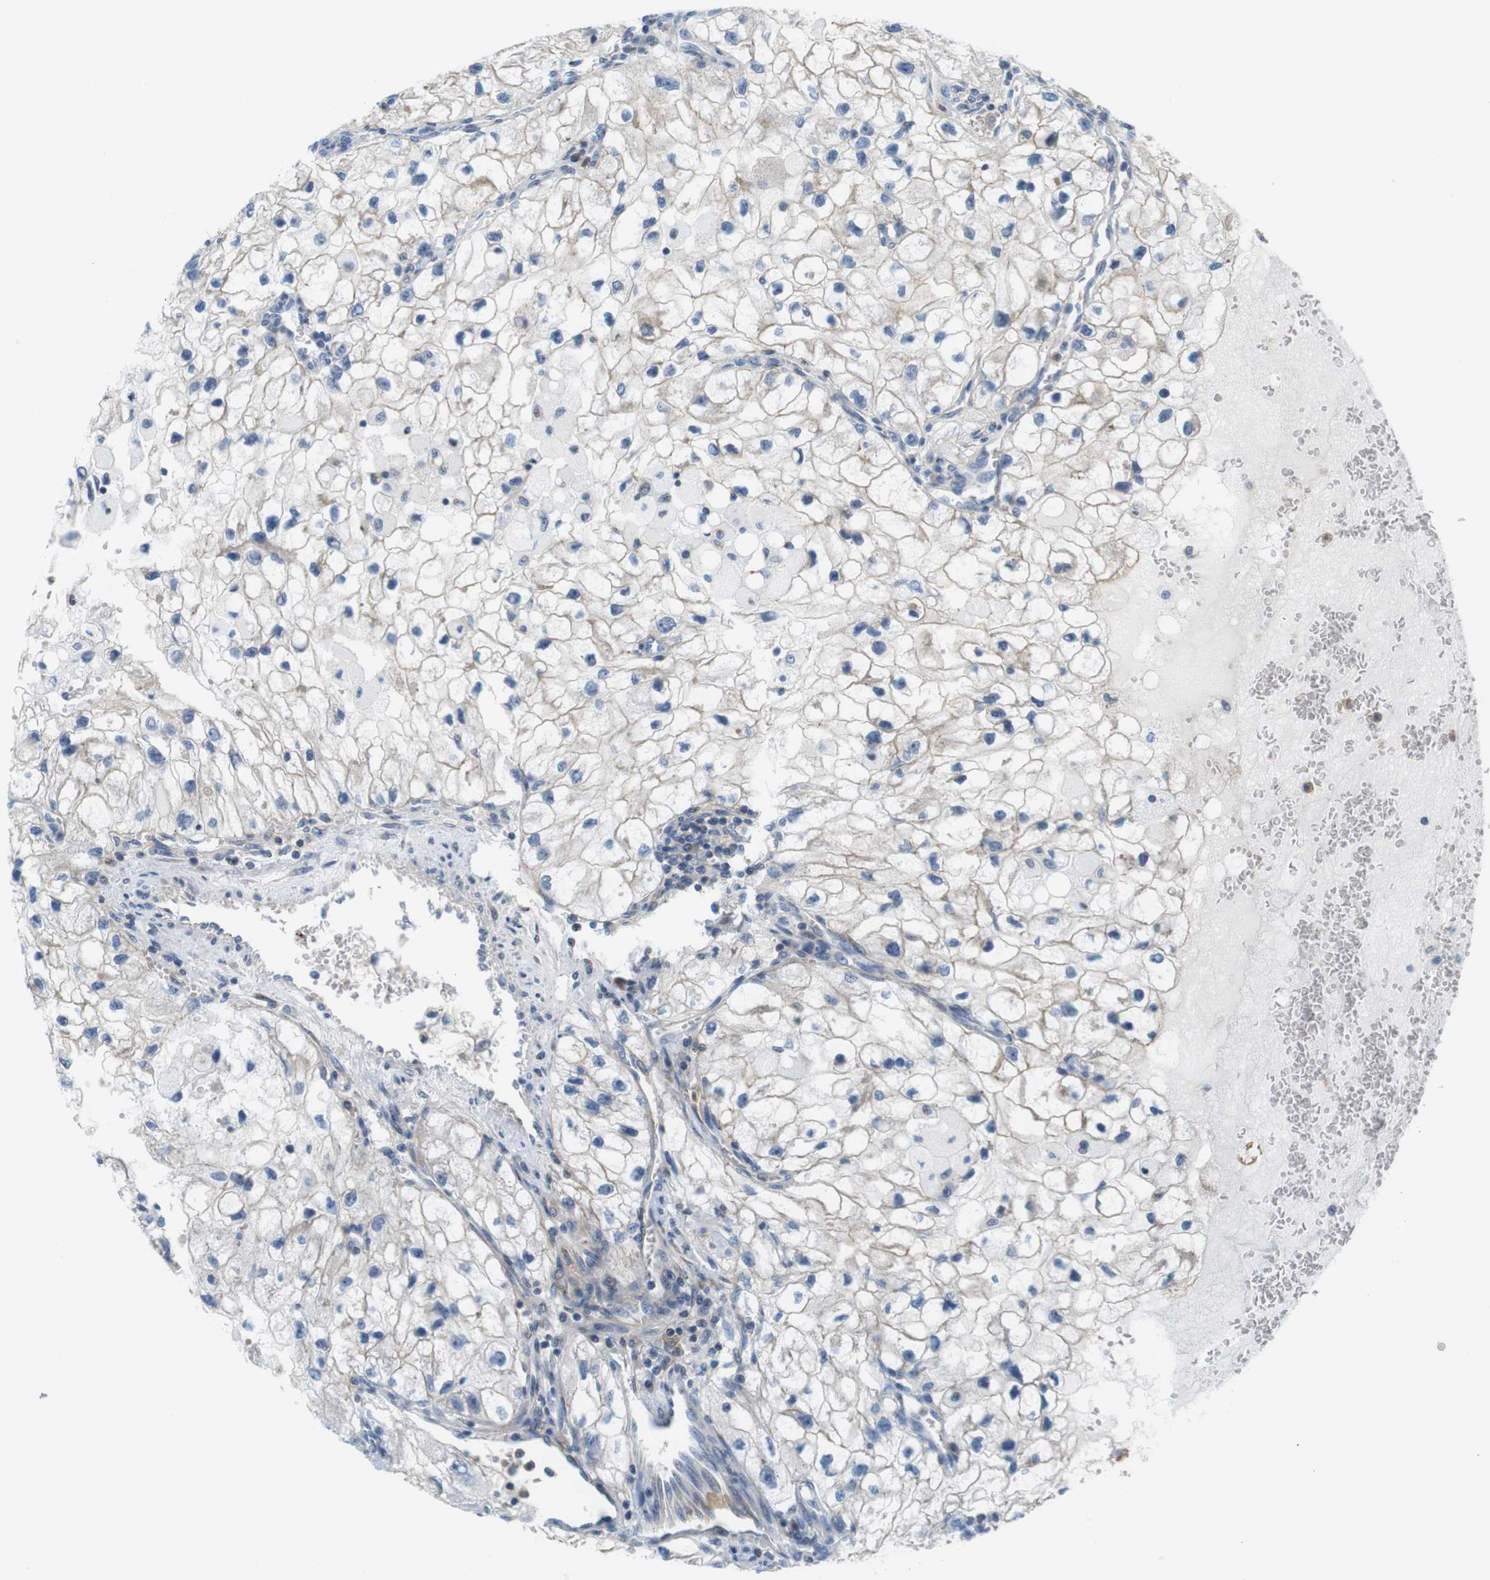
{"staining": {"intensity": "negative", "quantity": "none", "location": "none"}, "tissue": "renal cancer", "cell_type": "Tumor cells", "image_type": "cancer", "snomed": [{"axis": "morphology", "description": "Adenocarcinoma, NOS"}, {"axis": "topography", "description": "Kidney"}], "caption": "Photomicrograph shows no protein expression in tumor cells of renal cancer tissue.", "gene": "ZDHHC3", "patient": {"sex": "female", "age": 70}}